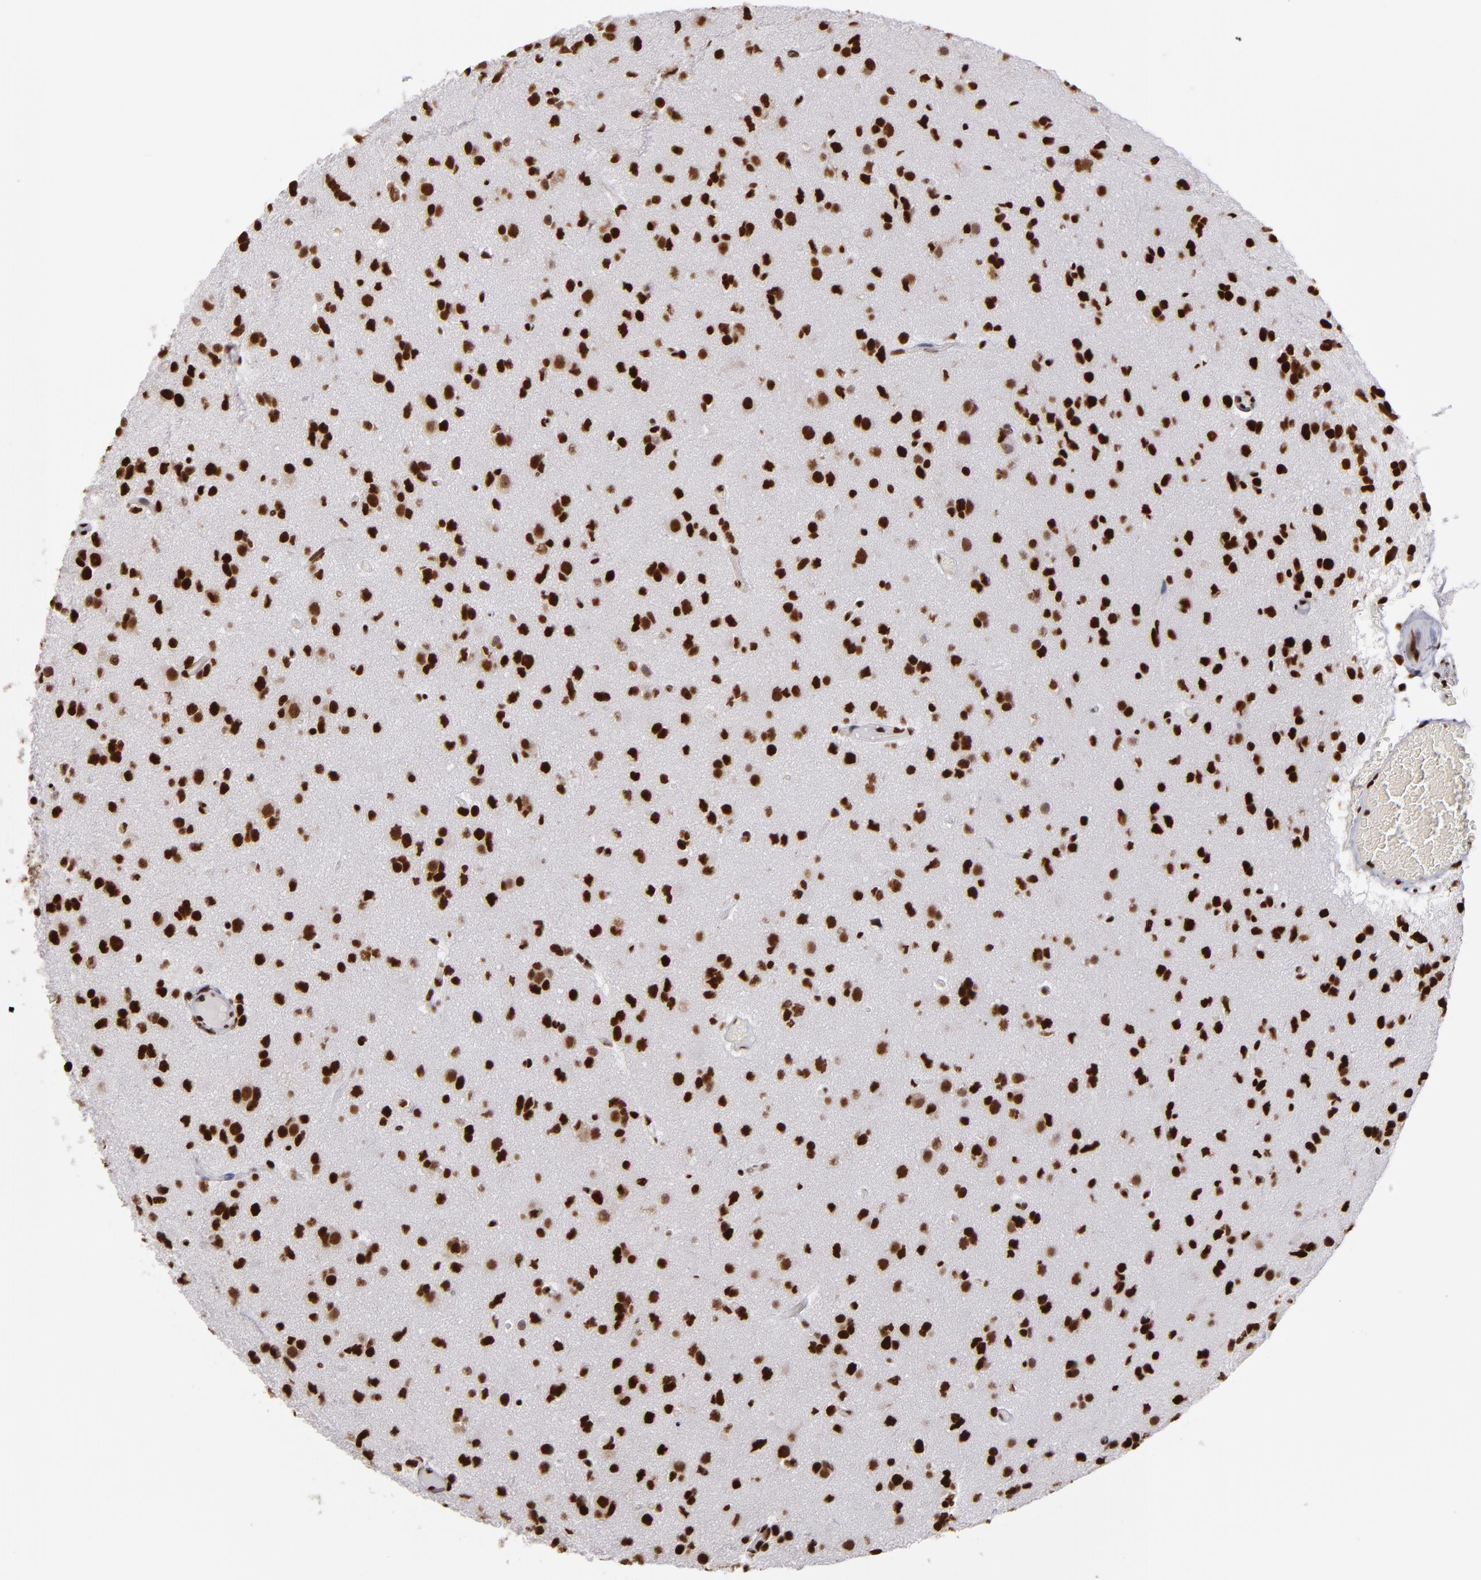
{"staining": {"intensity": "strong", "quantity": ">75%", "location": "nuclear"}, "tissue": "glioma", "cell_type": "Tumor cells", "image_type": "cancer", "snomed": [{"axis": "morphology", "description": "Glioma, malignant, Low grade"}, {"axis": "topography", "description": "Brain"}], "caption": "High-magnification brightfield microscopy of malignant glioma (low-grade) stained with DAB (3,3'-diaminobenzidine) (brown) and counterstained with hematoxylin (blue). tumor cells exhibit strong nuclear expression is present in approximately>75% of cells. The protein is stained brown, and the nuclei are stained in blue (DAB (3,3'-diaminobenzidine) IHC with brightfield microscopy, high magnification).", "gene": "MRE11", "patient": {"sex": "male", "age": 42}}